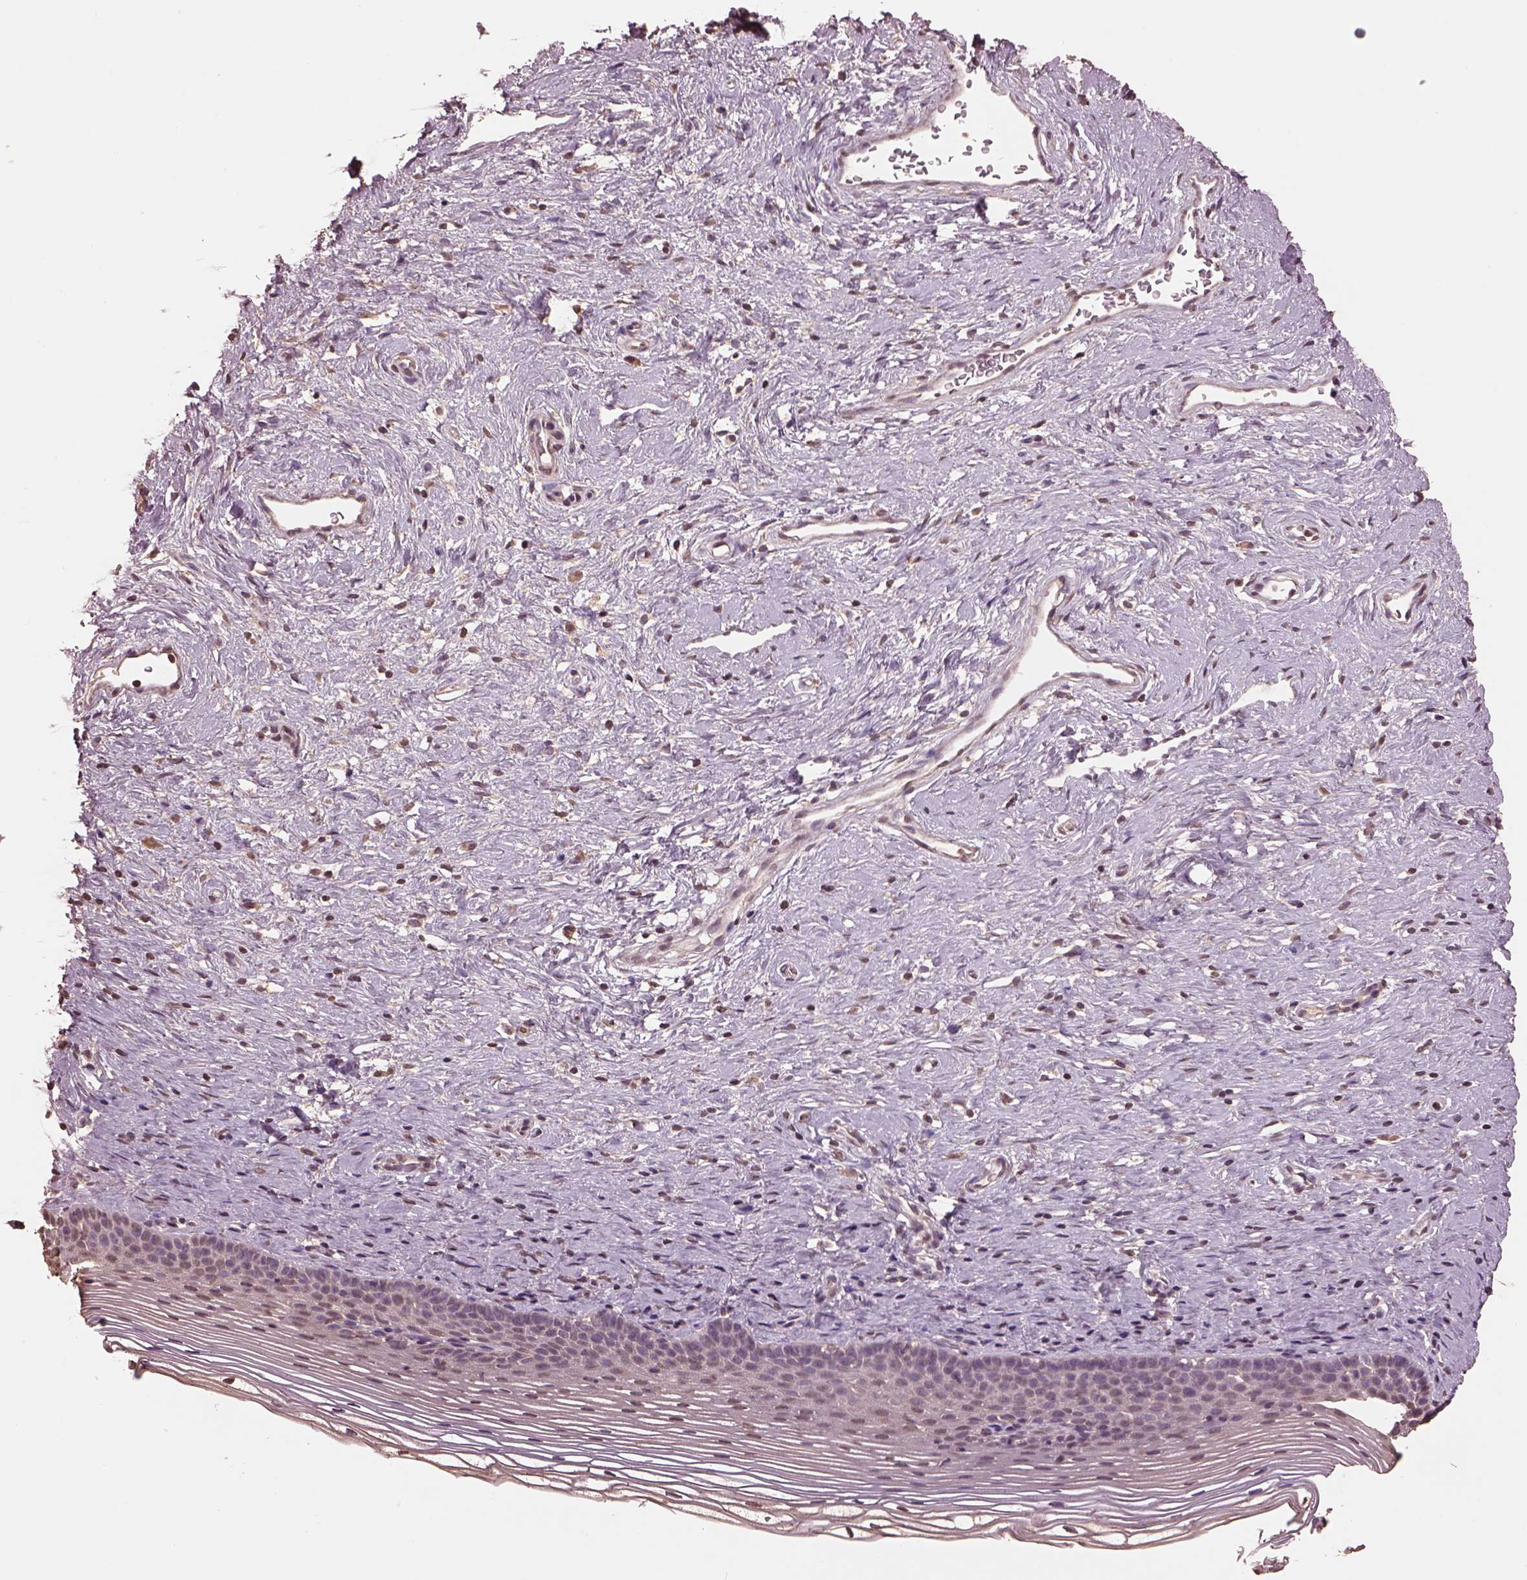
{"staining": {"intensity": "negative", "quantity": "none", "location": "none"}, "tissue": "cervix", "cell_type": "Glandular cells", "image_type": "normal", "snomed": [{"axis": "morphology", "description": "Normal tissue, NOS"}, {"axis": "topography", "description": "Cervix"}], "caption": "Immunohistochemical staining of normal human cervix exhibits no significant expression in glandular cells.", "gene": "CPT1C", "patient": {"sex": "female", "age": 39}}